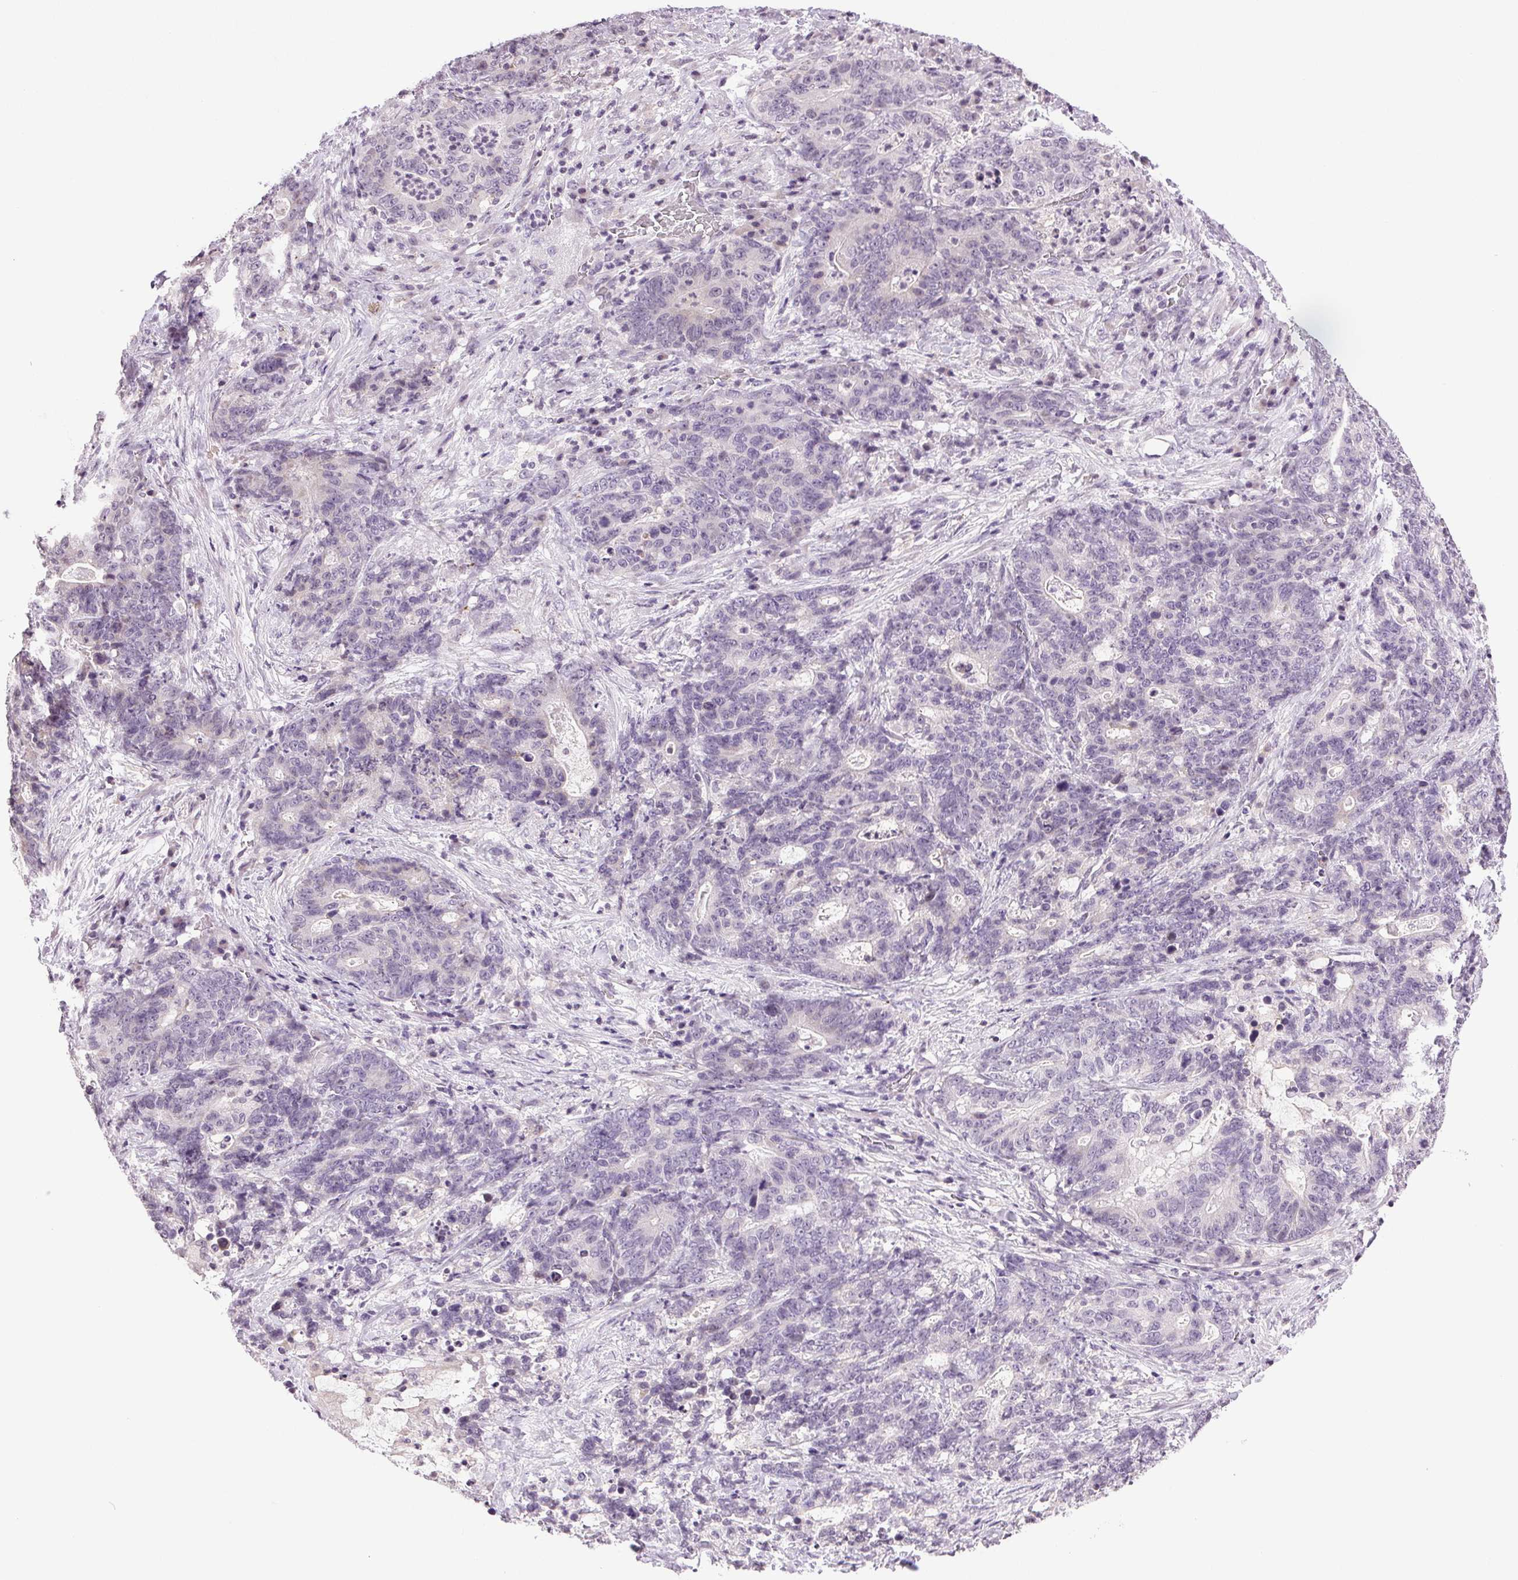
{"staining": {"intensity": "negative", "quantity": "none", "location": "none"}, "tissue": "stomach cancer", "cell_type": "Tumor cells", "image_type": "cancer", "snomed": [{"axis": "morphology", "description": "Normal tissue, NOS"}, {"axis": "morphology", "description": "Adenocarcinoma, NOS"}, {"axis": "topography", "description": "Stomach"}], "caption": "Tumor cells are negative for protein expression in human stomach adenocarcinoma.", "gene": "TNNT3", "patient": {"sex": "female", "age": 64}}